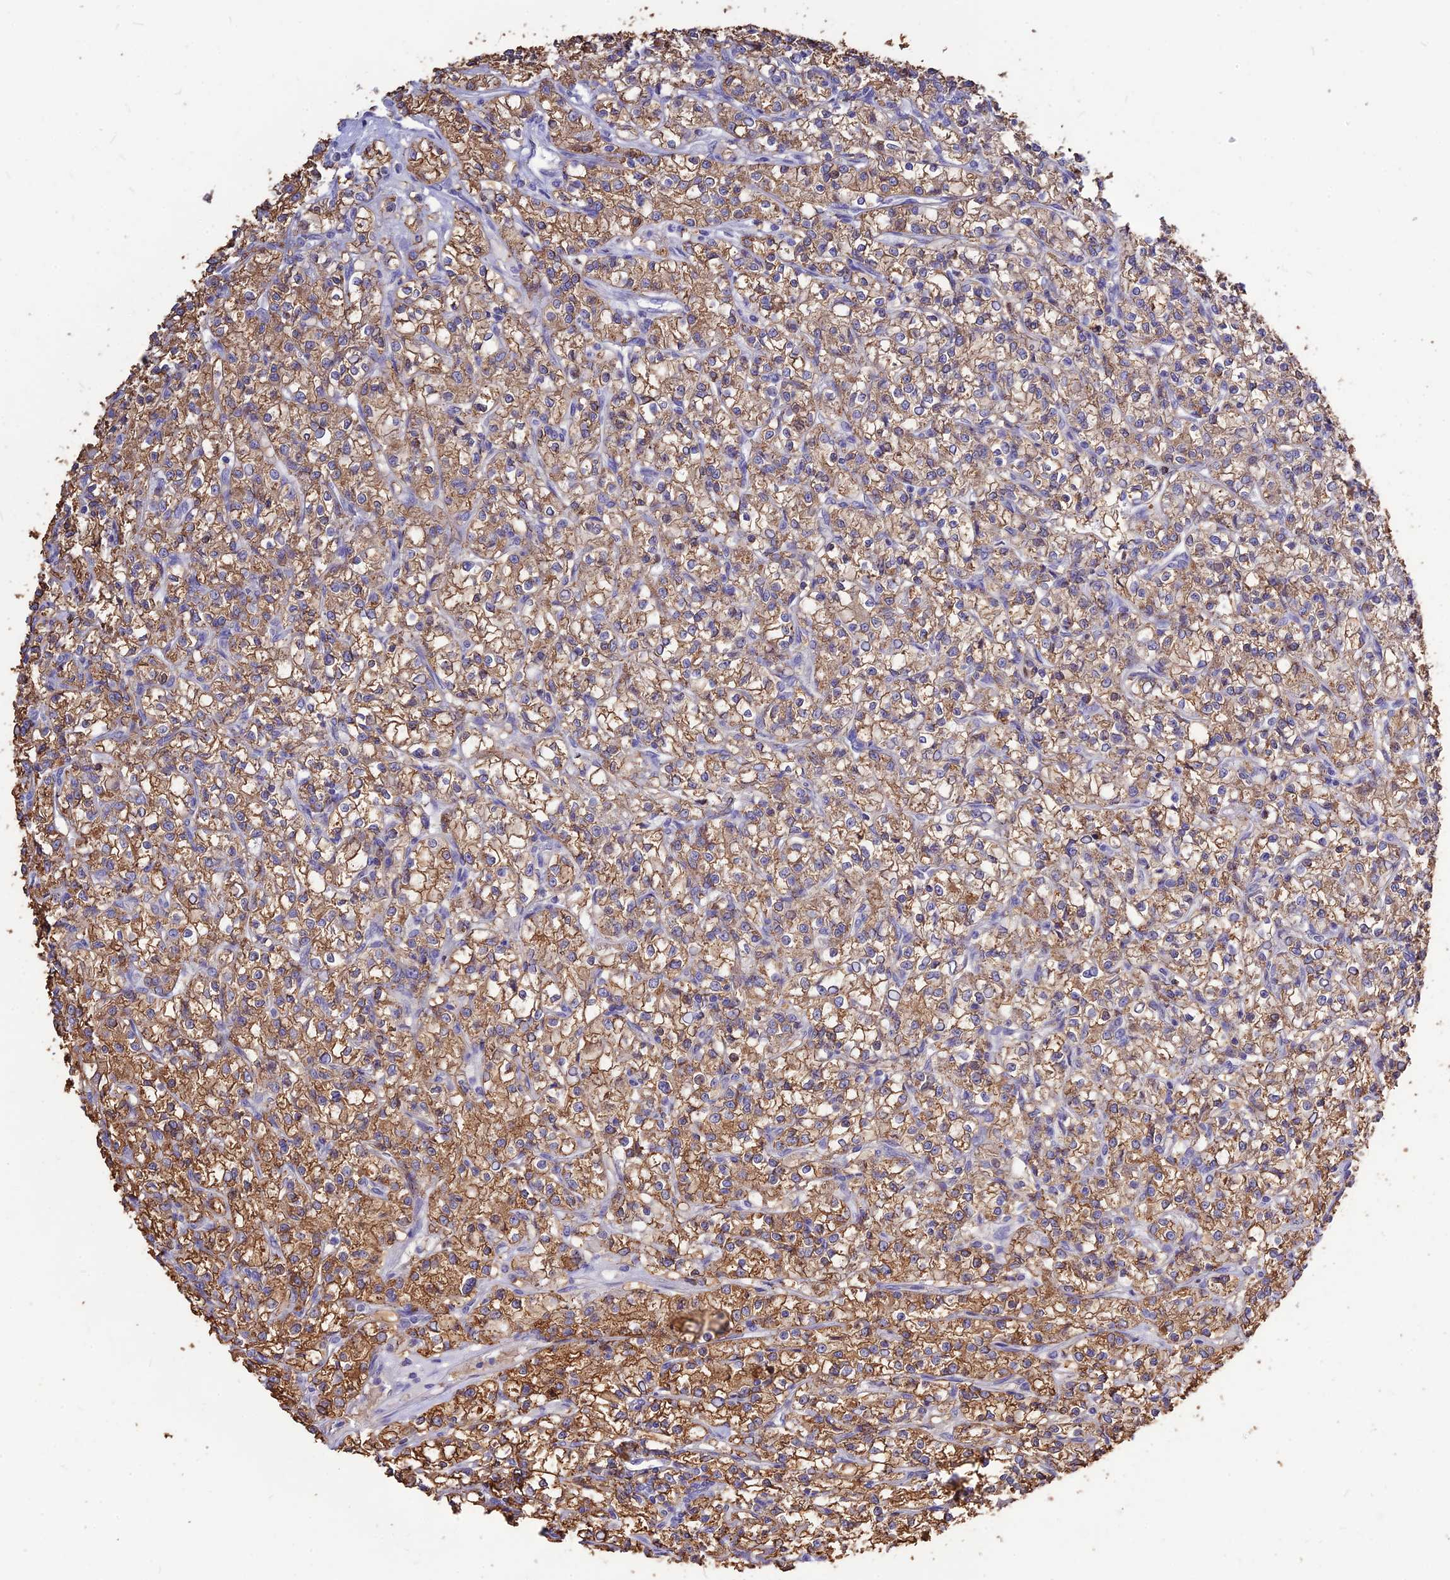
{"staining": {"intensity": "moderate", "quantity": ">75%", "location": "cytoplasmic/membranous"}, "tissue": "renal cancer", "cell_type": "Tumor cells", "image_type": "cancer", "snomed": [{"axis": "morphology", "description": "Adenocarcinoma, NOS"}, {"axis": "topography", "description": "Kidney"}], "caption": "Renal cancer (adenocarcinoma) stained with immunohistochemistry (IHC) demonstrates moderate cytoplasmic/membranous positivity in about >75% of tumor cells.", "gene": "CZIB", "patient": {"sex": "female", "age": 59}}